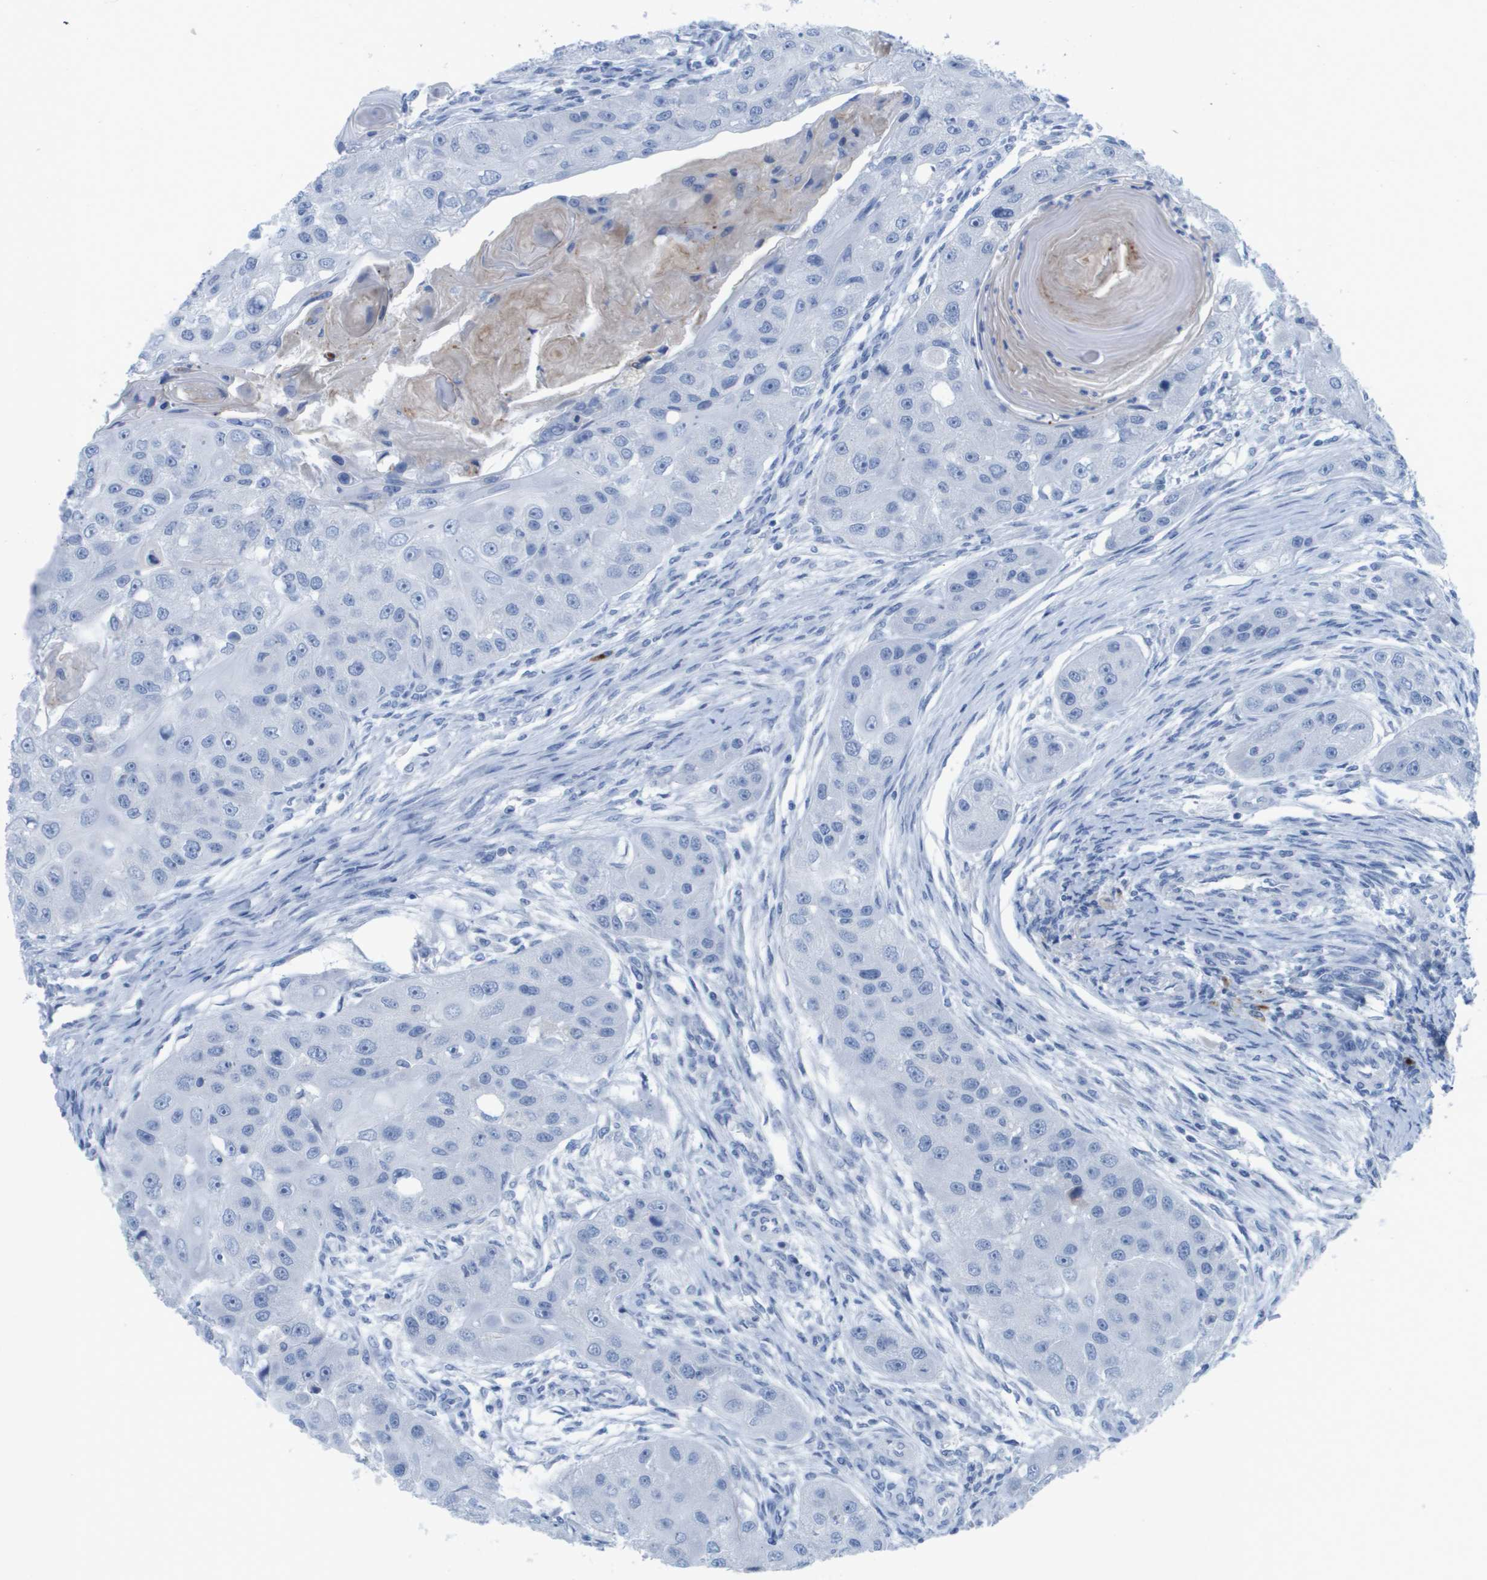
{"staining": {"intensity": "negative", "quantity": "none", "location": "none"}, "tissue": "head and neck cancer", "cell_type": "Tumor cells", "image_type": "cancer", "snomed": [{"axis": "morphology", "description": "Normal tissue, NOS"}, {"axis": "morphology", "description": "Squamous cell carcinoma, NOS"}, {"axis": "topography", "description": "Skeletal muscle"}, {"axis": "topography", "description": "Head-Neck"}], "caption": "IHC micrograph of neoplastic tissue: human head and neck squamous cell carcinoma stained with DAB shows no significant protein positivity in tumor cells. (DAB (3,3'-diaminobenzidine) IHC visualized using brightfield microscopy, high magnification).", "gene": "GPR18", "patient": {"sex": "male", "age": 51}}